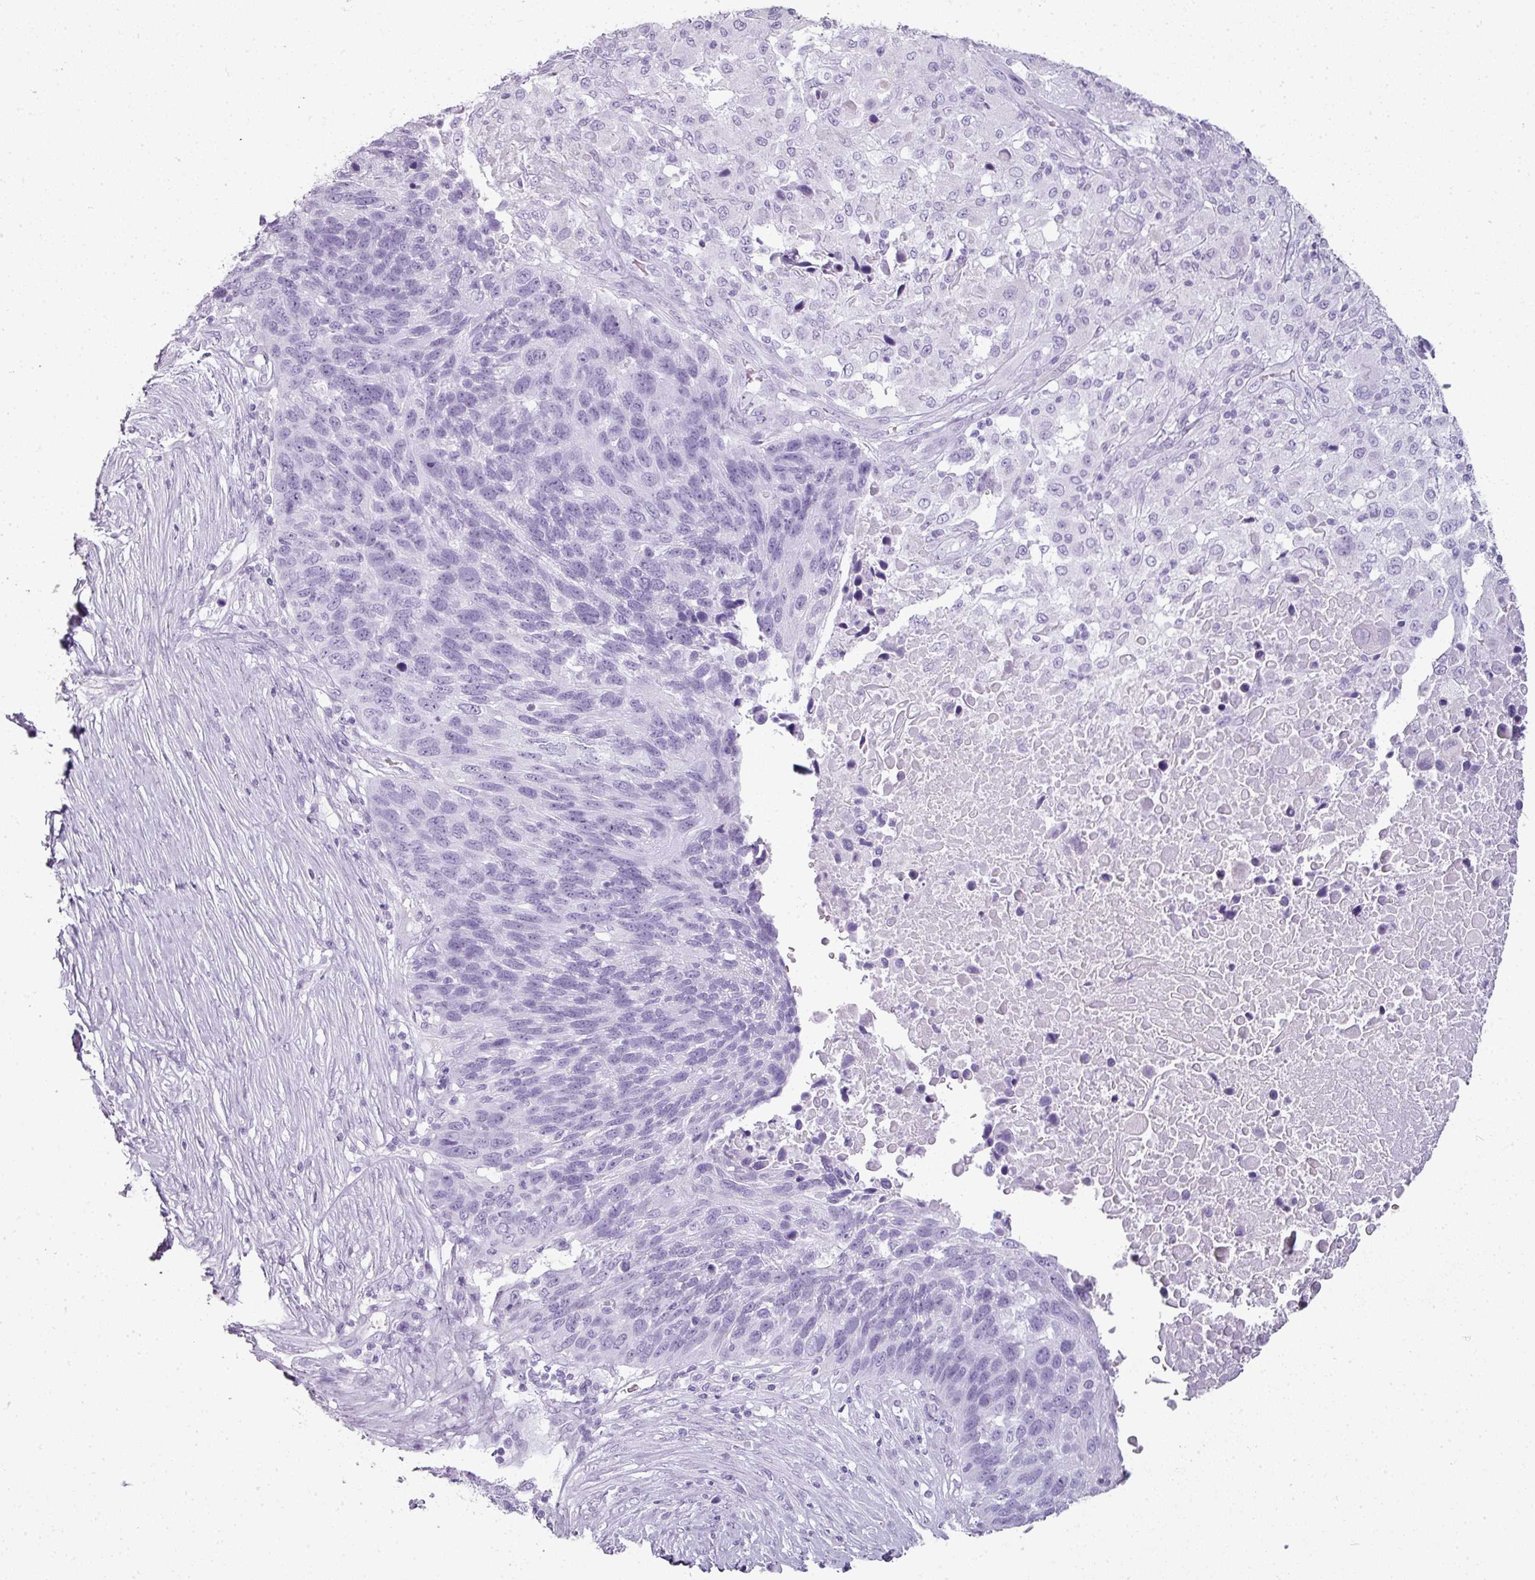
{"staining": {"intensity": "negative", "quantity": "none", "location": "none"}, "tissue": "lung cancer", "cell_type": "Tumor cells", "image_type": "cancer", "snomed": [{"axis": "morphology", "description": "Normal tissue, NOS"}, {"axis": "morphology", "description": "Squamous cell carcinoma, NOS"}, {"axis": "topography", "description": "Lymph node"}, {"axis": "topography", "description": "Lung"}], "caption": "Tumor cells are negative for brown protein staining in lung cancer.", "gene": "SCT", "patient": {"sex": "male", "age": 66}}